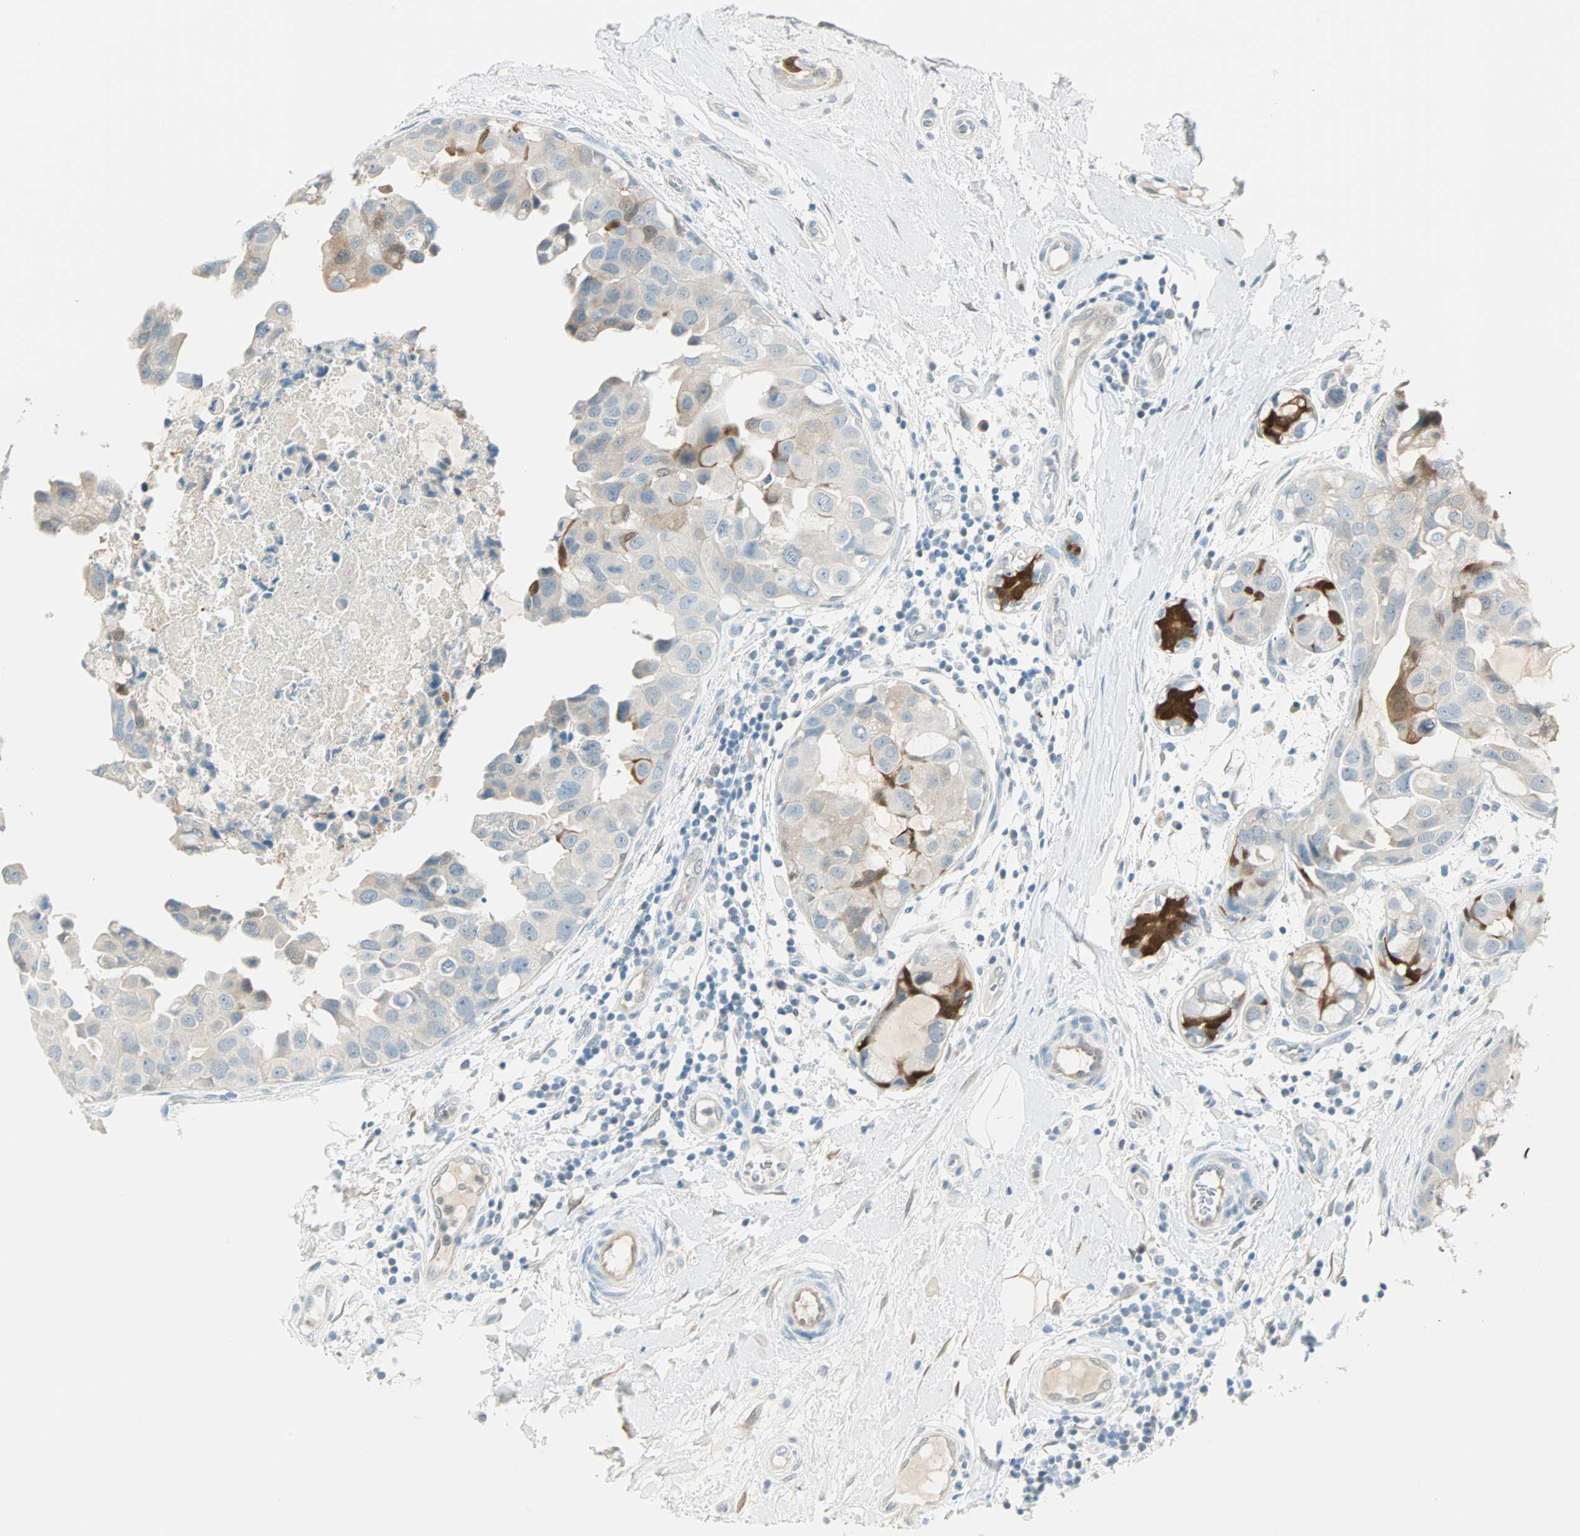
{"staining": {"intensity": "moderate", "quantity": "25%-75%", "location": "cytoplasmic/membranous"}, "tissue": "breast cancer", "cell_type": "Tumor cells", "image_type": "cancer", "snomed": [{"axis": "morphology", "description": "Duct carcinoma"}, {"axis": "topography", "description": "Breast"}], "caption": "Immunohistochemistry of breast cancer demonstrates medium levels of moderate cytoplasmic/membranous expression in approximately 25%-75% of tumor cells. (Stains: DAB in brown, nuclei in blue, Microscopy: brightfield microscopy at high magnification).", "gene": "S100A1", "patient": {"sex": "female", "age": 40}}